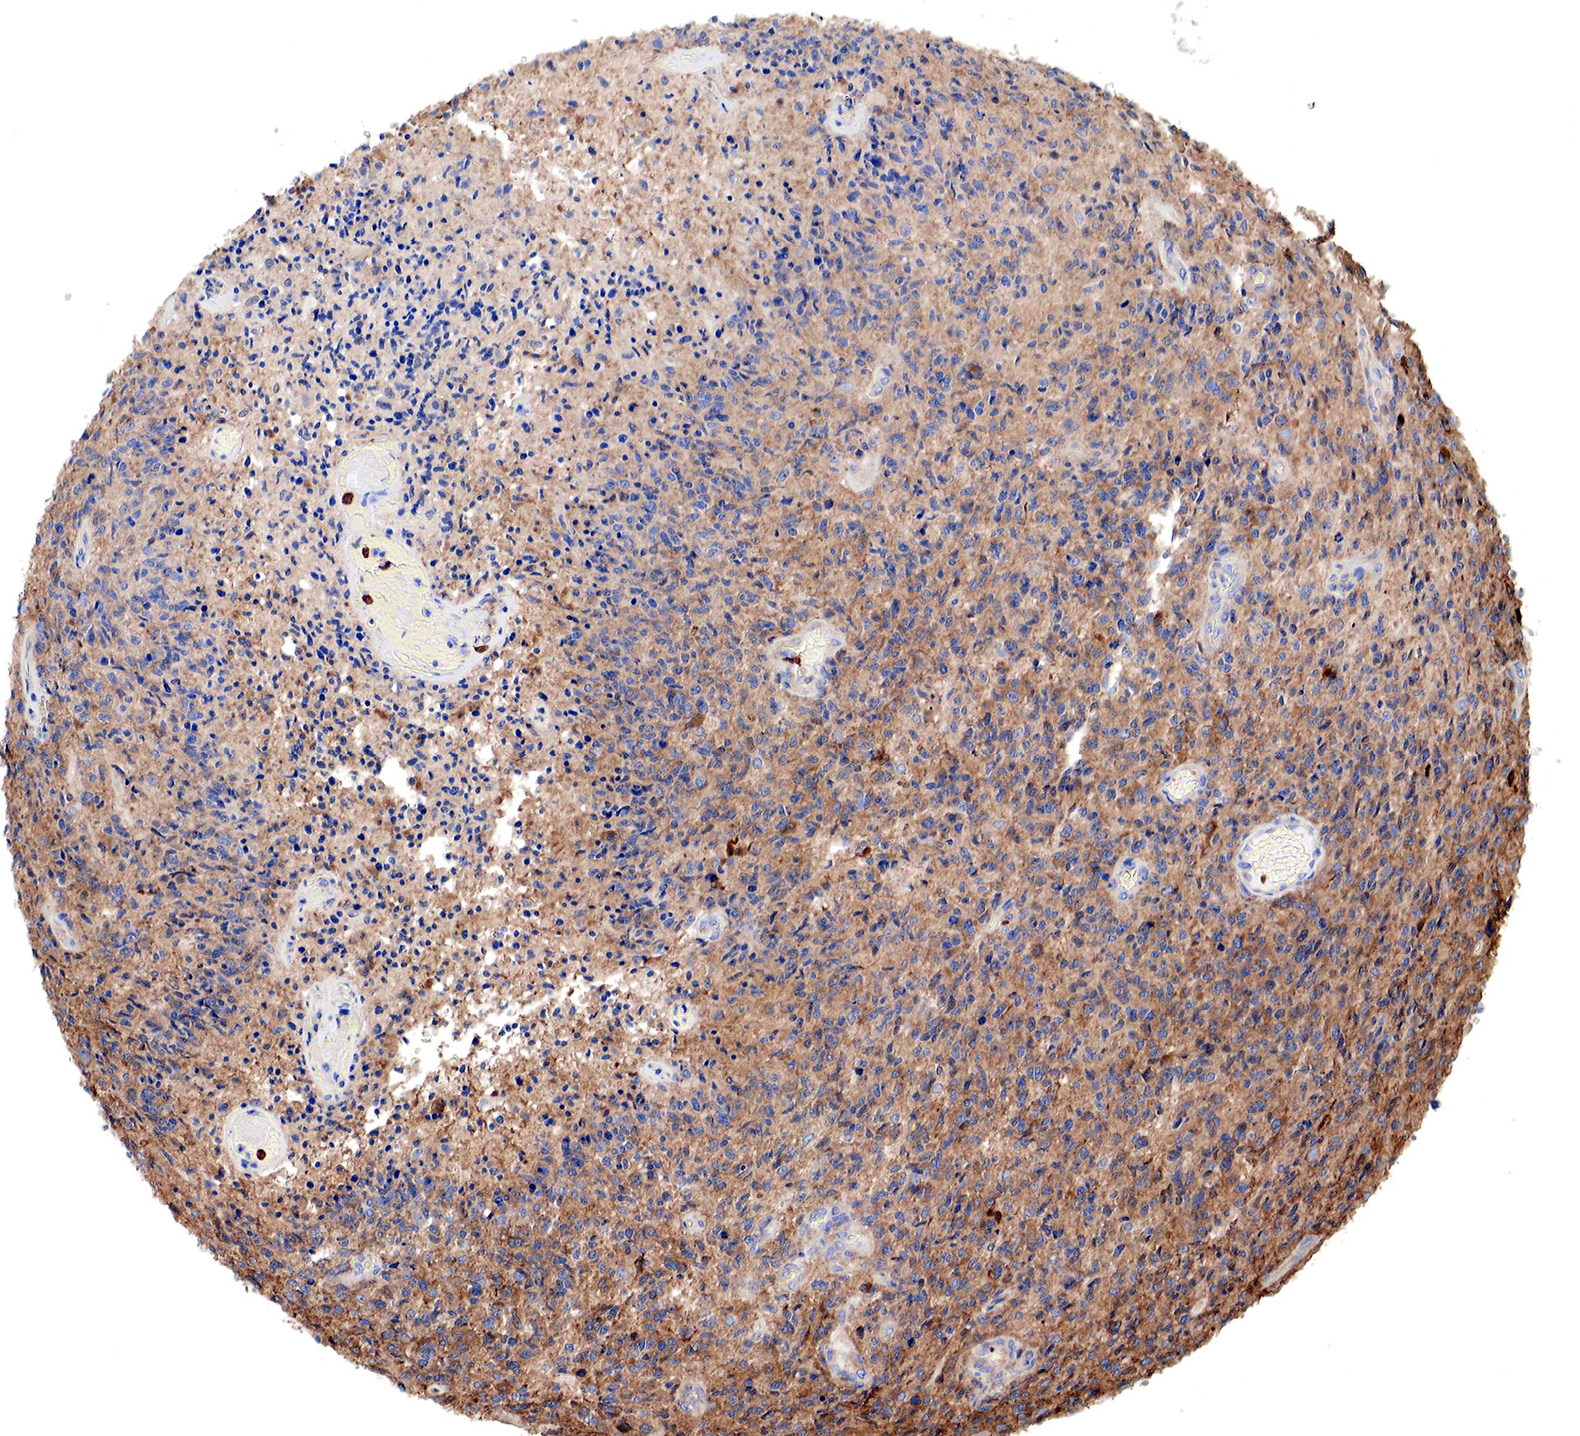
{"staining": {"intensity": "strong", "quantity": ">75%", "location": "cytoplasmic/membranous"}, "tissue": "glioma", "cell_type": "Tumor cells", "image_type": "cancer", "snomed": [{"axis": "morphology", "description": "Glioma, malignant, High grade"}, {"axis": "topography", "description": "Brain"}], "caption": "Immunohistochemical staining of glioma shows strong cytoplasmic/membranous protein expression in approximately >75% of tumor cells.", "gene": "G6PD", "patient": {"sex": "male", "age": 36}}